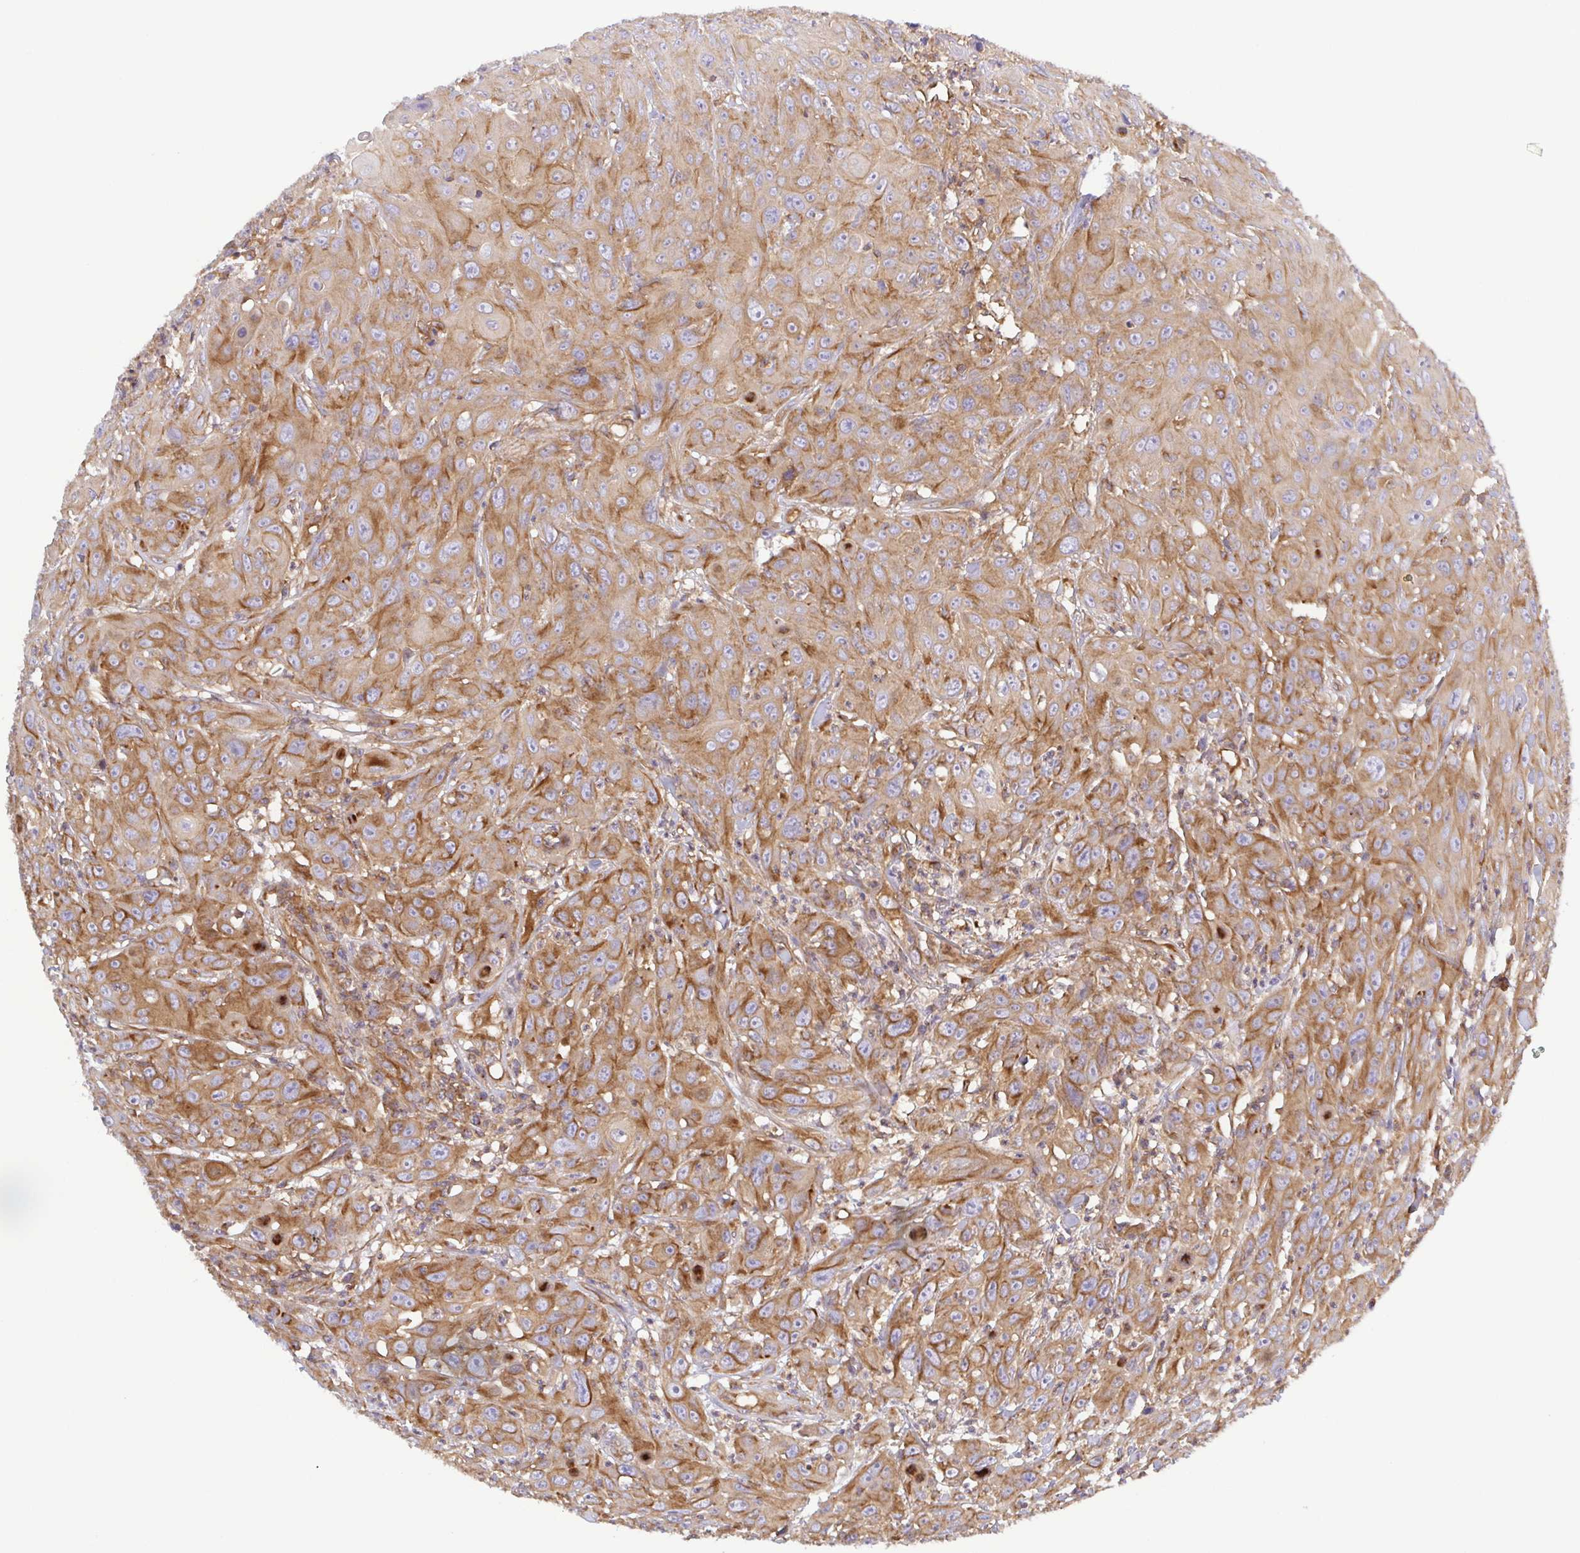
{"staining": {"intensity": "moderate", "quantity": ">75%", "location": "cytoplasmic/membranous"}, "tissue": "head and neck cancer", "cell_type": "Tumor cells", "image_type": "cancer", "snomed": [{"axis": "morphology", "description": "Squamous cell carcinoma, NOS"}, {"axis": "topography", "description": "Skin"}, {"axis": "topography", "description": "Head-Neck"}], "caption": "An image showing moderate cytoplasmic/membranous positivity in about >75% of tumor cells in head and neck cancer, as visualized by brown immunohistochemical staining.", "gene": "KIF5B", "patient": {"sex": "male", "age": 80}}